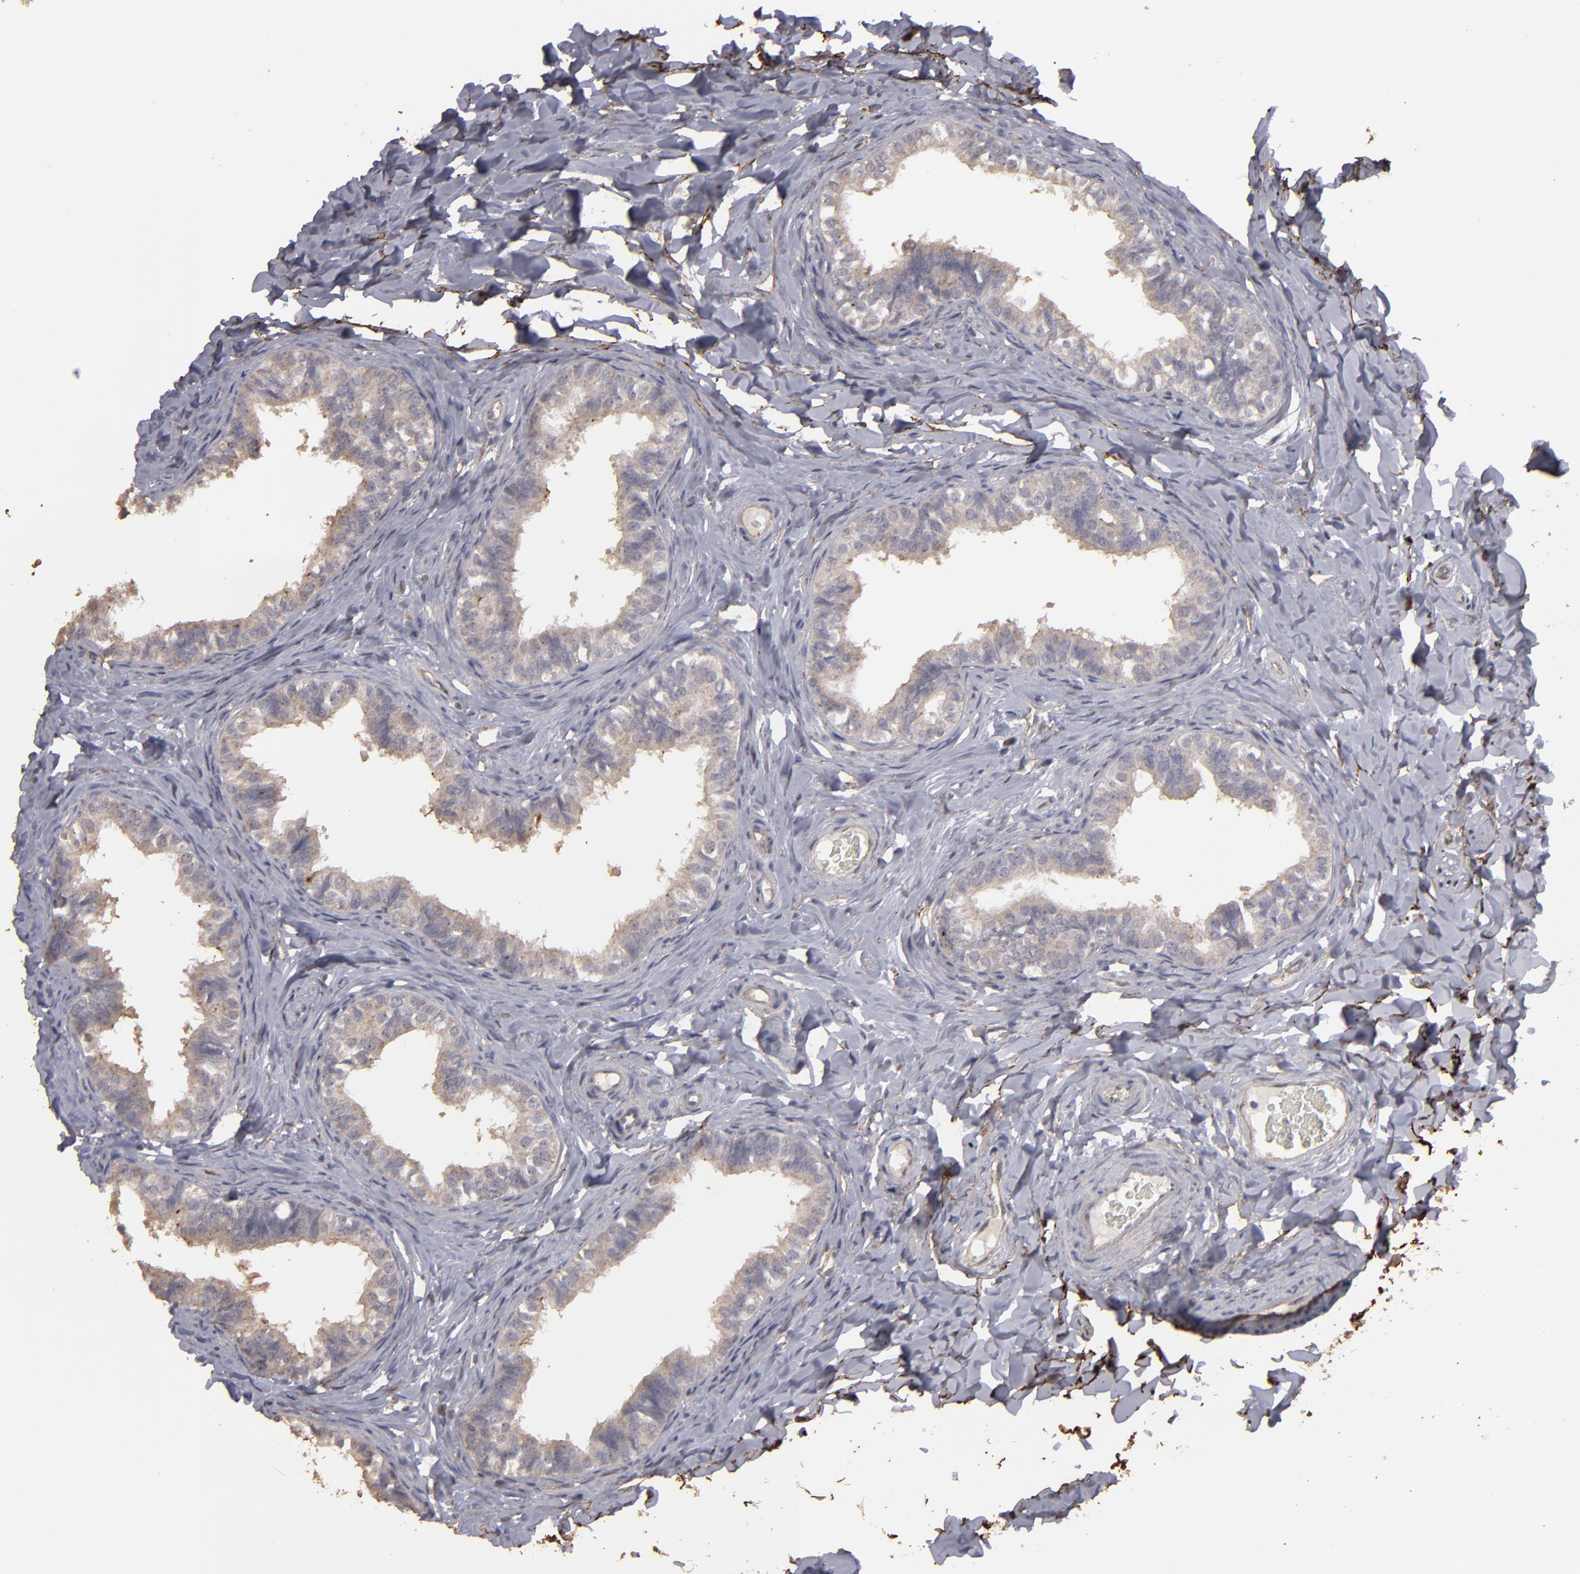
{"staining": {"intensity": "moderate", "quantity": ">75%", "location": "cytoplasmic/membranous"}, "tissue": "epididymis", "cell_type": "Glandular cells", "image_type": "normal", "snomed": [{"axis": "morphology", "description": "Normal tissue, NOS"}, {"axis": "topography", "description": "Soft tissue"}, {"axis": "topography", "description": "Epididymis"}], "caption": "Protein staining of benign epididymis shows moderate cytoplasmic/membranous positivity in approximately >75% of glandular cells.", "gene": "CD55", "patient": {"sex": "male", "age": 26}}